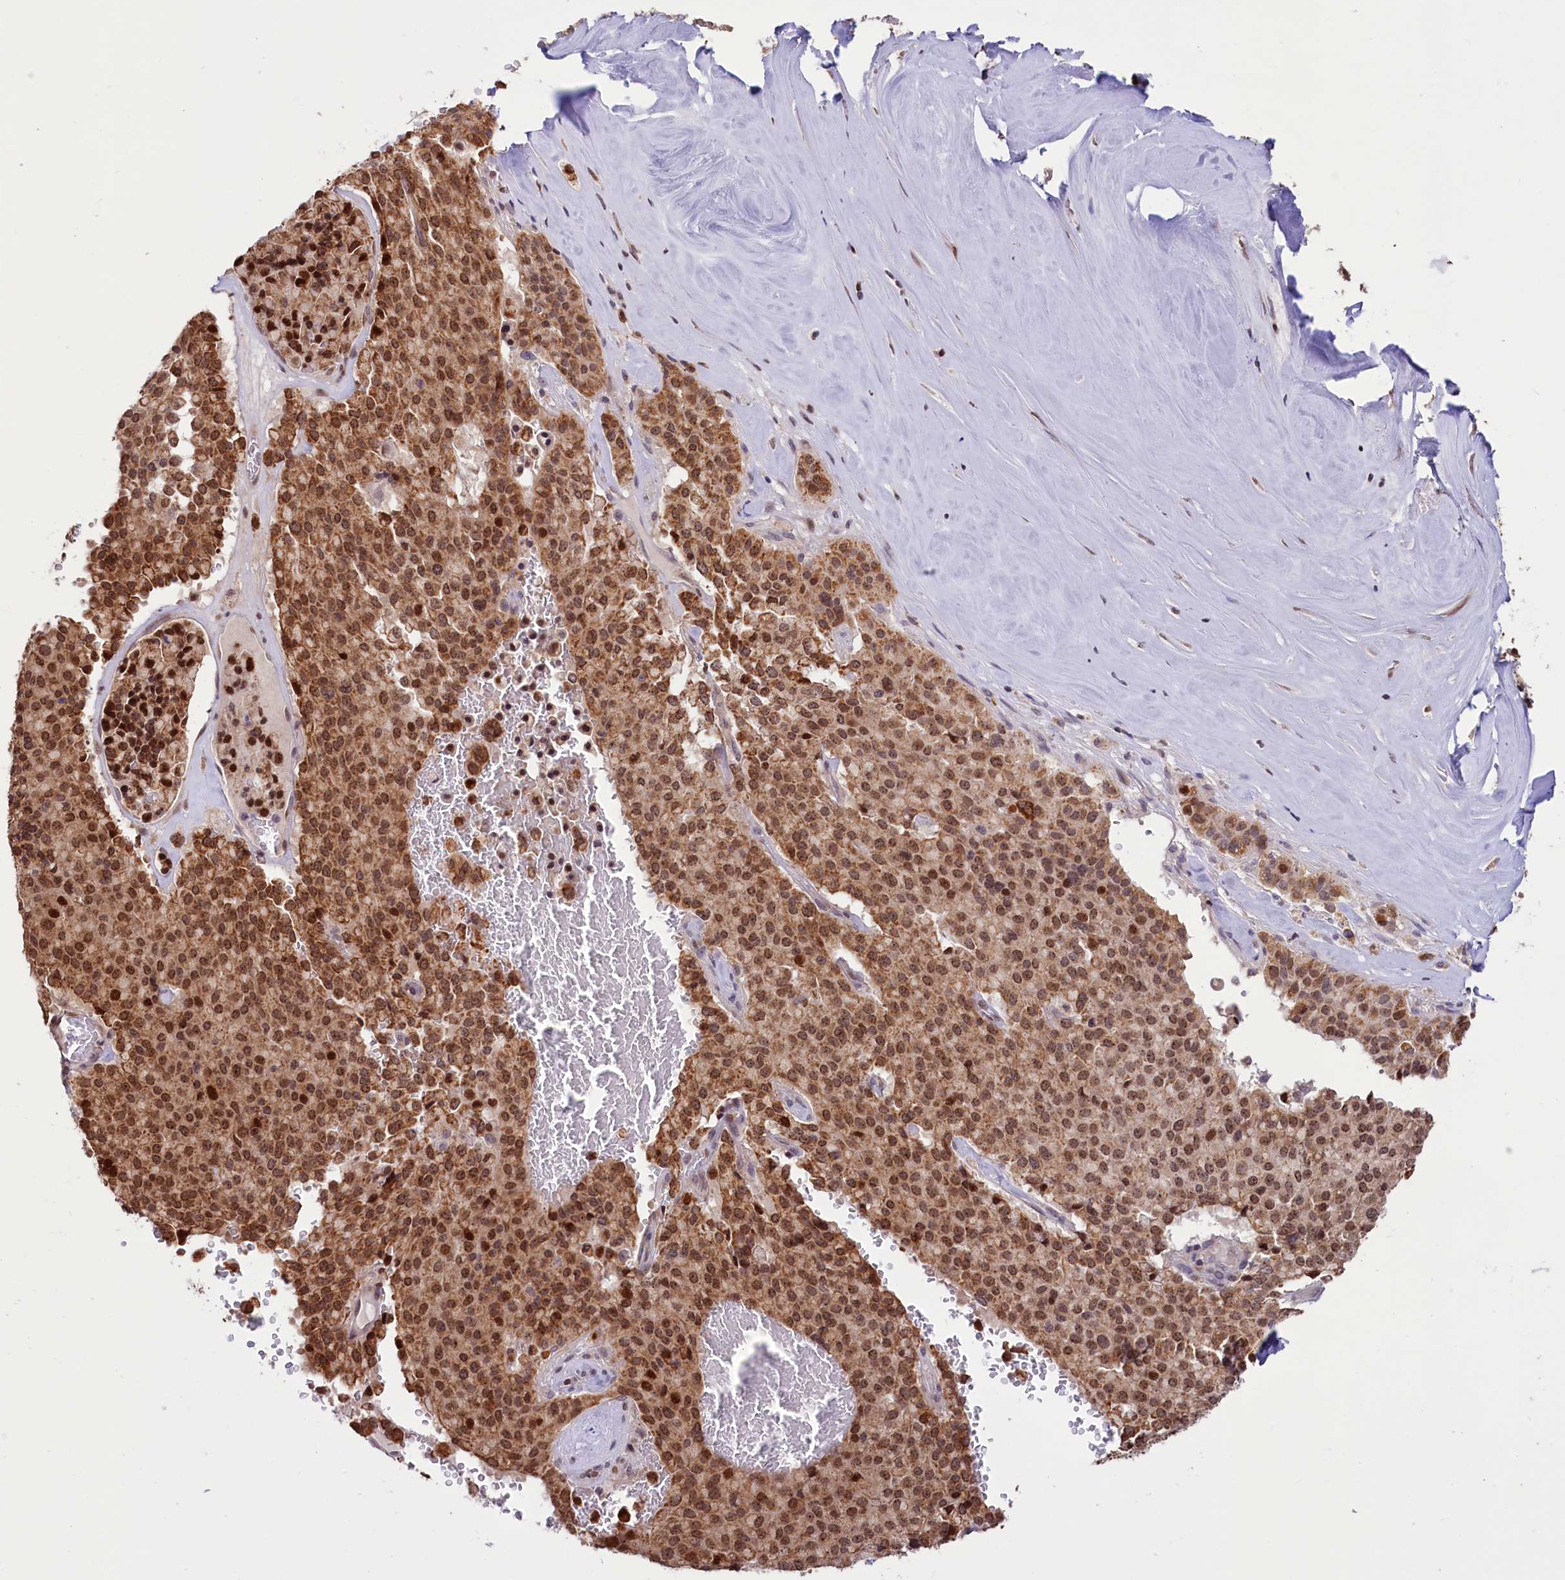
{"staining": {"intensity": "strong", "quantity": ">75%", "location": "cytoplasmic/membranous,nuclear"}, "tissue": "pancreatic cancer", "cell_type": "Tumor cells", "image_type": "cancer", "snomed": [{"axis": "morphology", "description": "Adenocarcinoma, NOS"}, {"axis": "topography", "description": "Pancreas"}], "caption": "Strong cytoplasmic/membranous and nuclear expression for a protein is seen in about >75% of tumor cells of pancreatic cancer using immunohistochemistry (IHC).", "gene": "PHC3", "patient": {"sex": "male", "age": 65}}